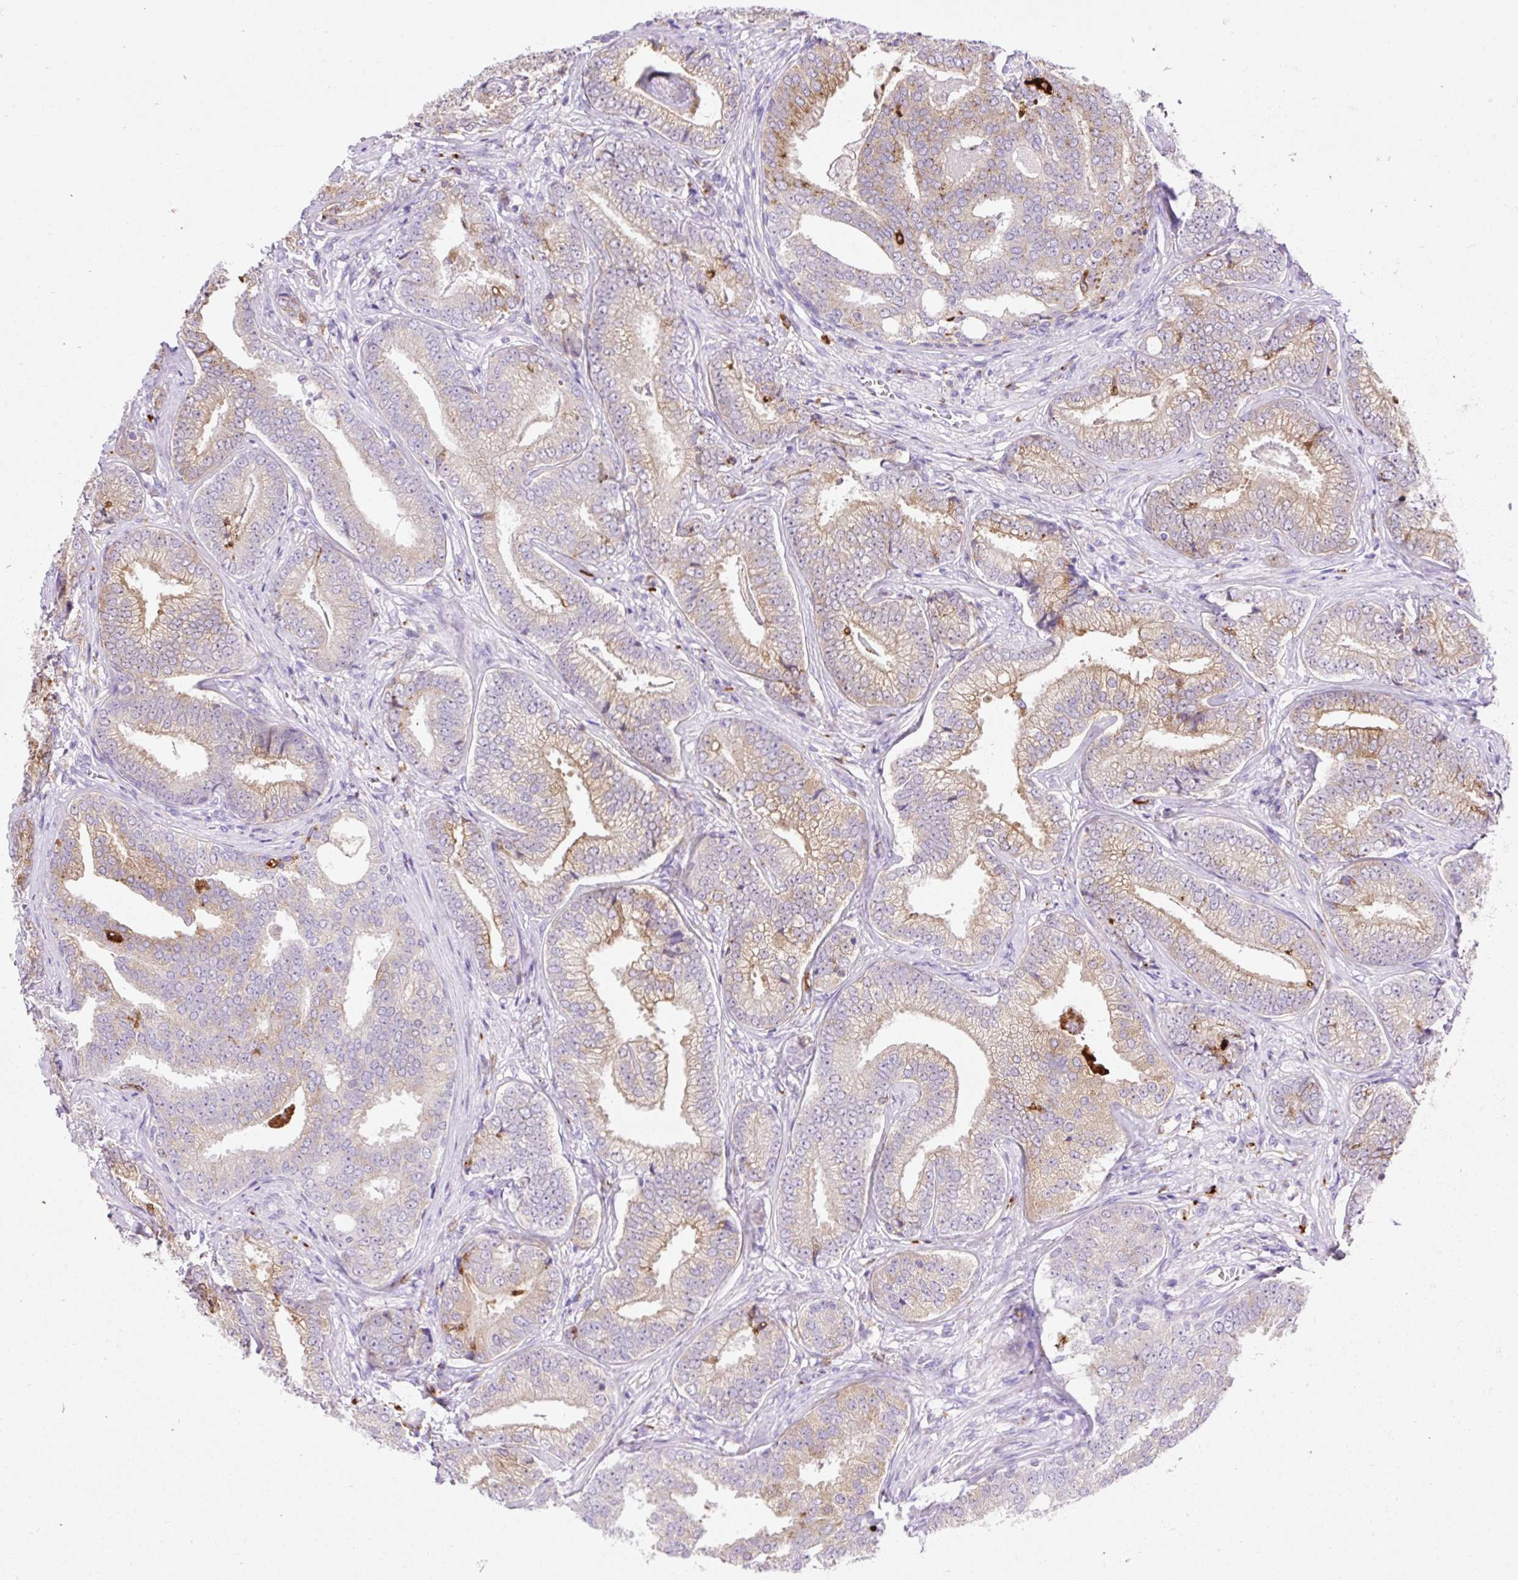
{"staining": {"intensity": "moderate", "quantity": "25%-75%", "location": "cytoplasmic/membranous"}, "tissue": "prostate cancer", "cell_type": "Tumor cells", "image_type": "cancer", "snomed": [{"axis": "morphology", "description": "Adenocarcinoma, Low grade"}, {"axis": "topography", "description": "Prostate"}], "caption": "Immunohistochemistry histopathology image of prostate low-grade adenocarcinoma stained for a protein (brown), which displays medium levels of moderate cytoplasmic/membranous staining in about 25%-75% of tumor cells.", "gene": "HEXB", "patient": {"sex": "male", "age": 63}}